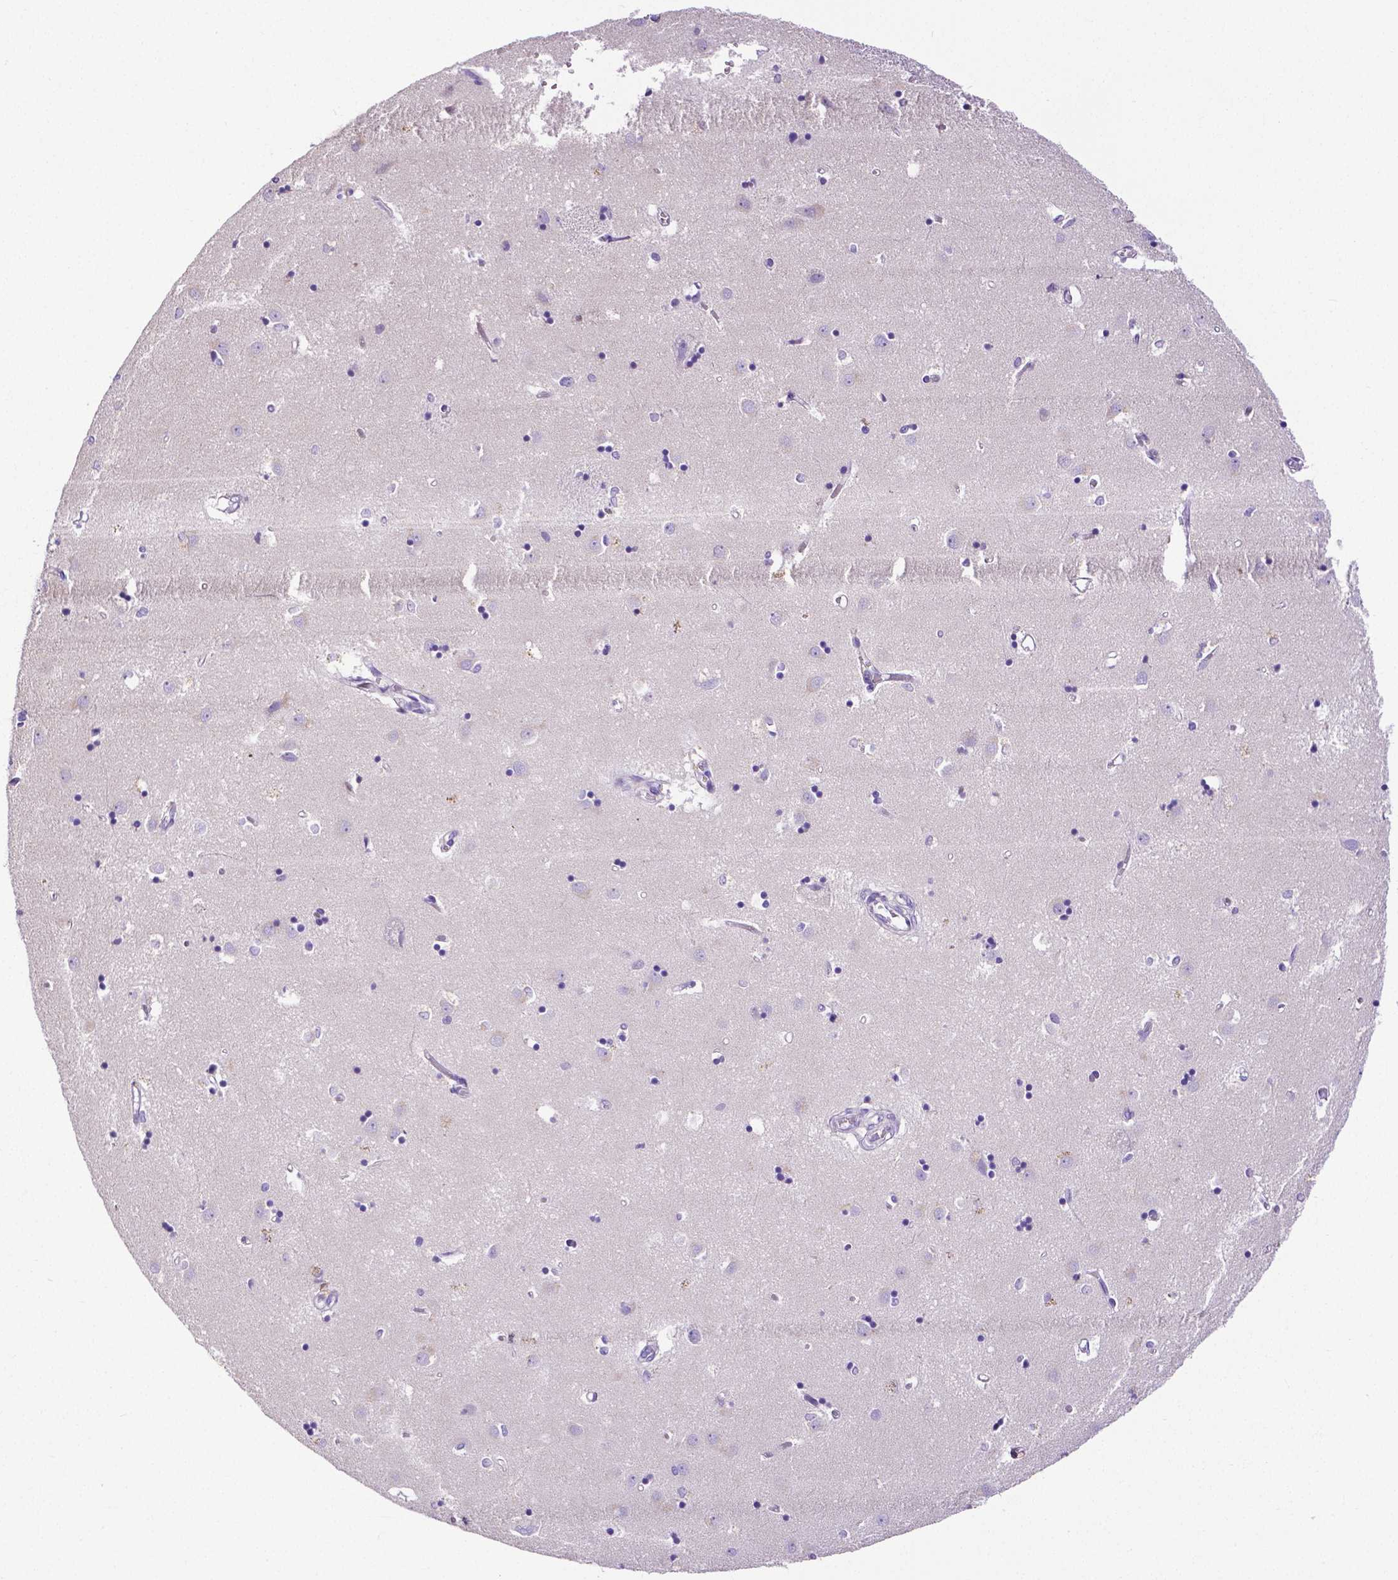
{"staining": {"intensity": "negative", "quantity": "none", "location": "none"}, "tissue": "caudate", "cell_type": "Glial cells", "image_type": "normal", "snomed": [{"axis": "morphology", "description": "Normal tissue, NOS"}, {"axis": "topography", "description": "Lateral ventricle wall"}], "caption": "Benign caudate was stained to show a protein in brown. There is no significant positivity in glial cells. (DAB immunohistochemistry visualized using brightfield microscopy, high magnification).", "gene": "MMP9", "patient": {"sex": "male", "age": 54}}